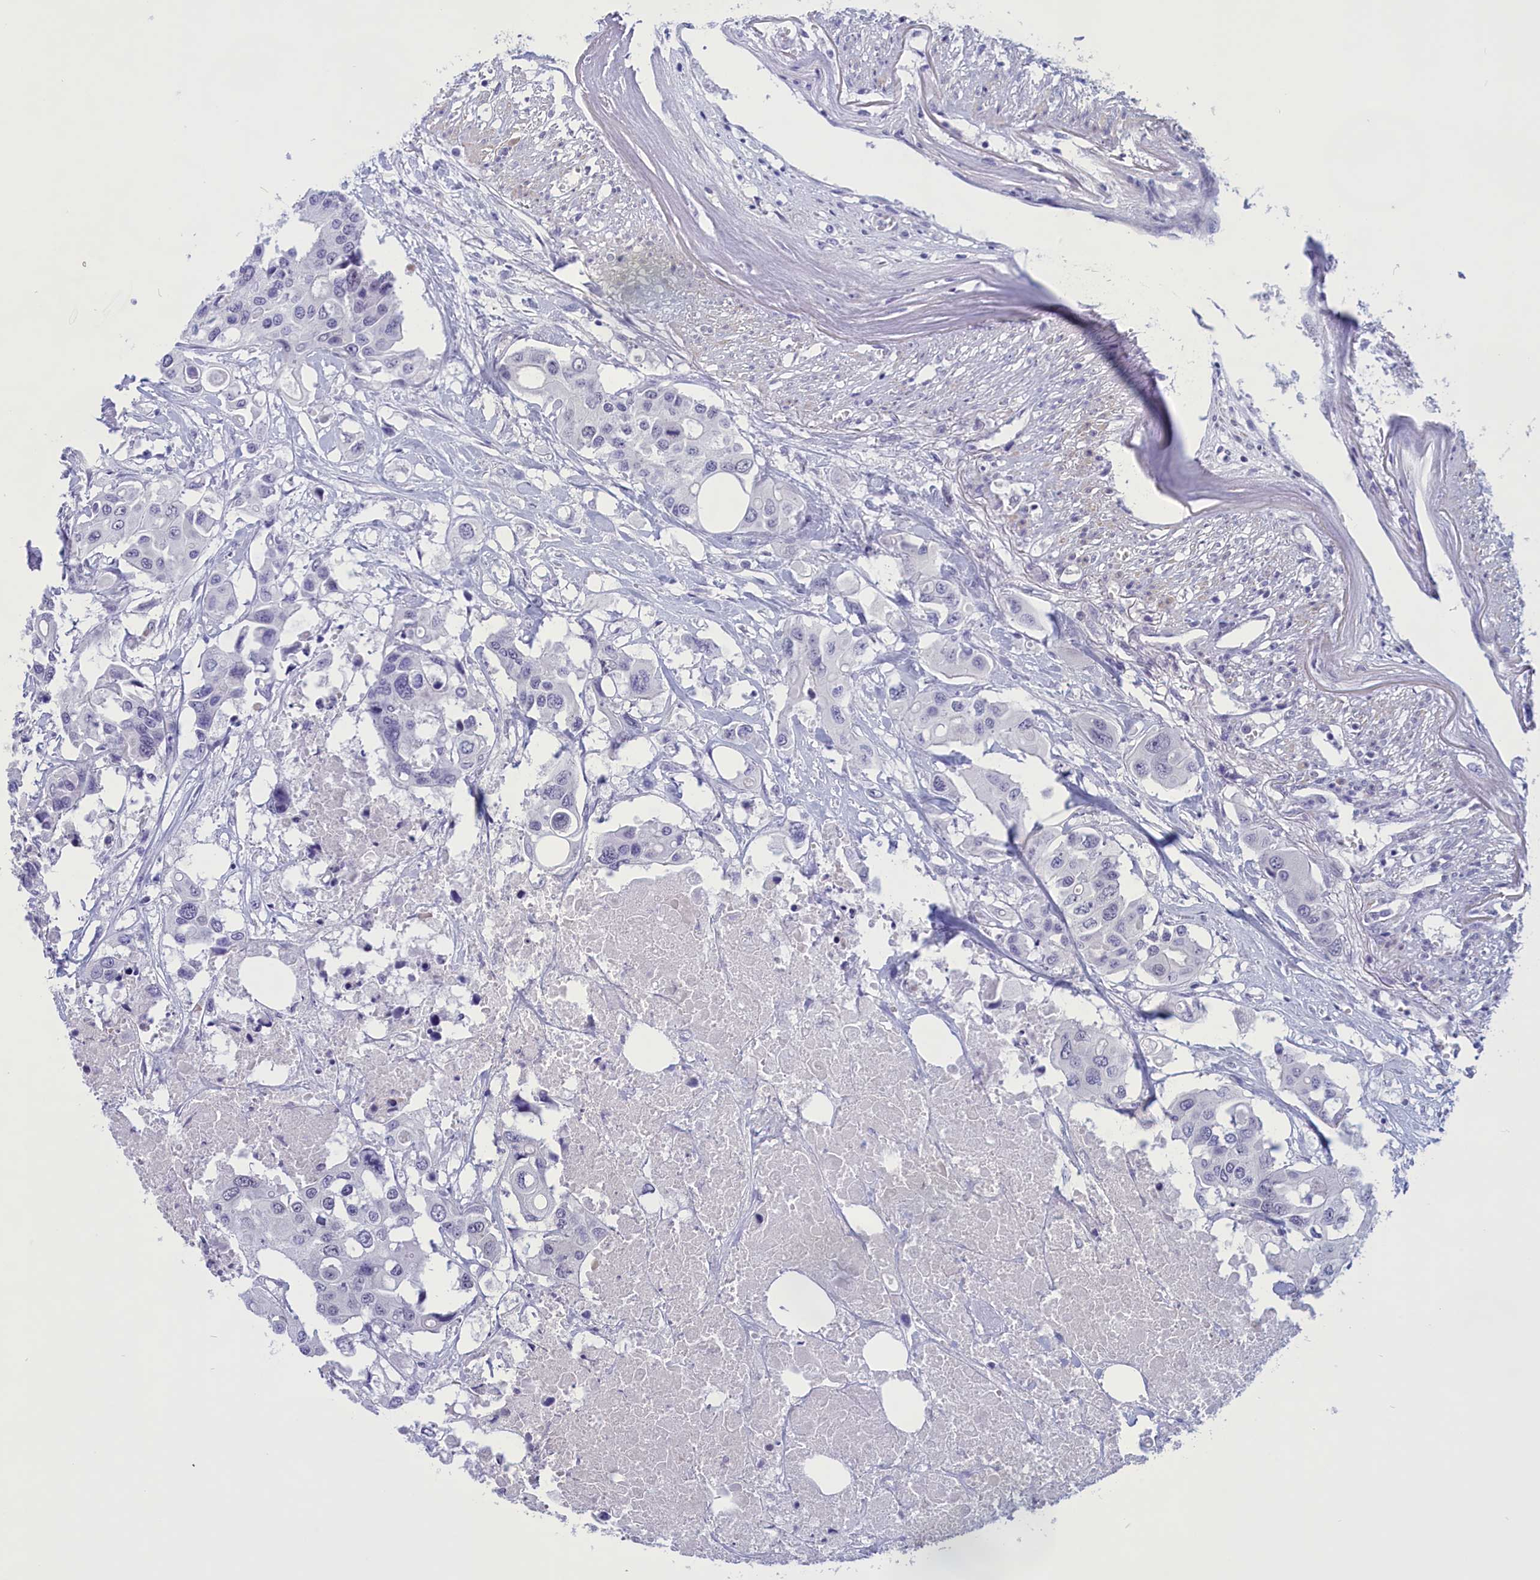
{"staining": {"intensity": "negative", "quantity": "none", "location": "none"}, "tissue": "colorectal cancer", "cell_type": "Tumor cells", "image_type": "cancer", "snomed": [{"axis": "morphology", "description": "Adenocarcinoma, NOS"}, {"axis": "topography", "description": "Colon"}], "caption": "IHC image of neoplastic tissue: human colorectal cancer (adenocarcinoma) stained with DAB (3,3'-diaminobenzidine) demonstrates no significant protein positivity in tumor cells. (Stains: DAB (3,3'-diaminobenzidine) immunohistochemistry with hematoxylin counter stain, Microscopy: brightfield microscopy at high magnification).", "gene": "ELOA2", "patient": {"sex": "male", "age": 77}}